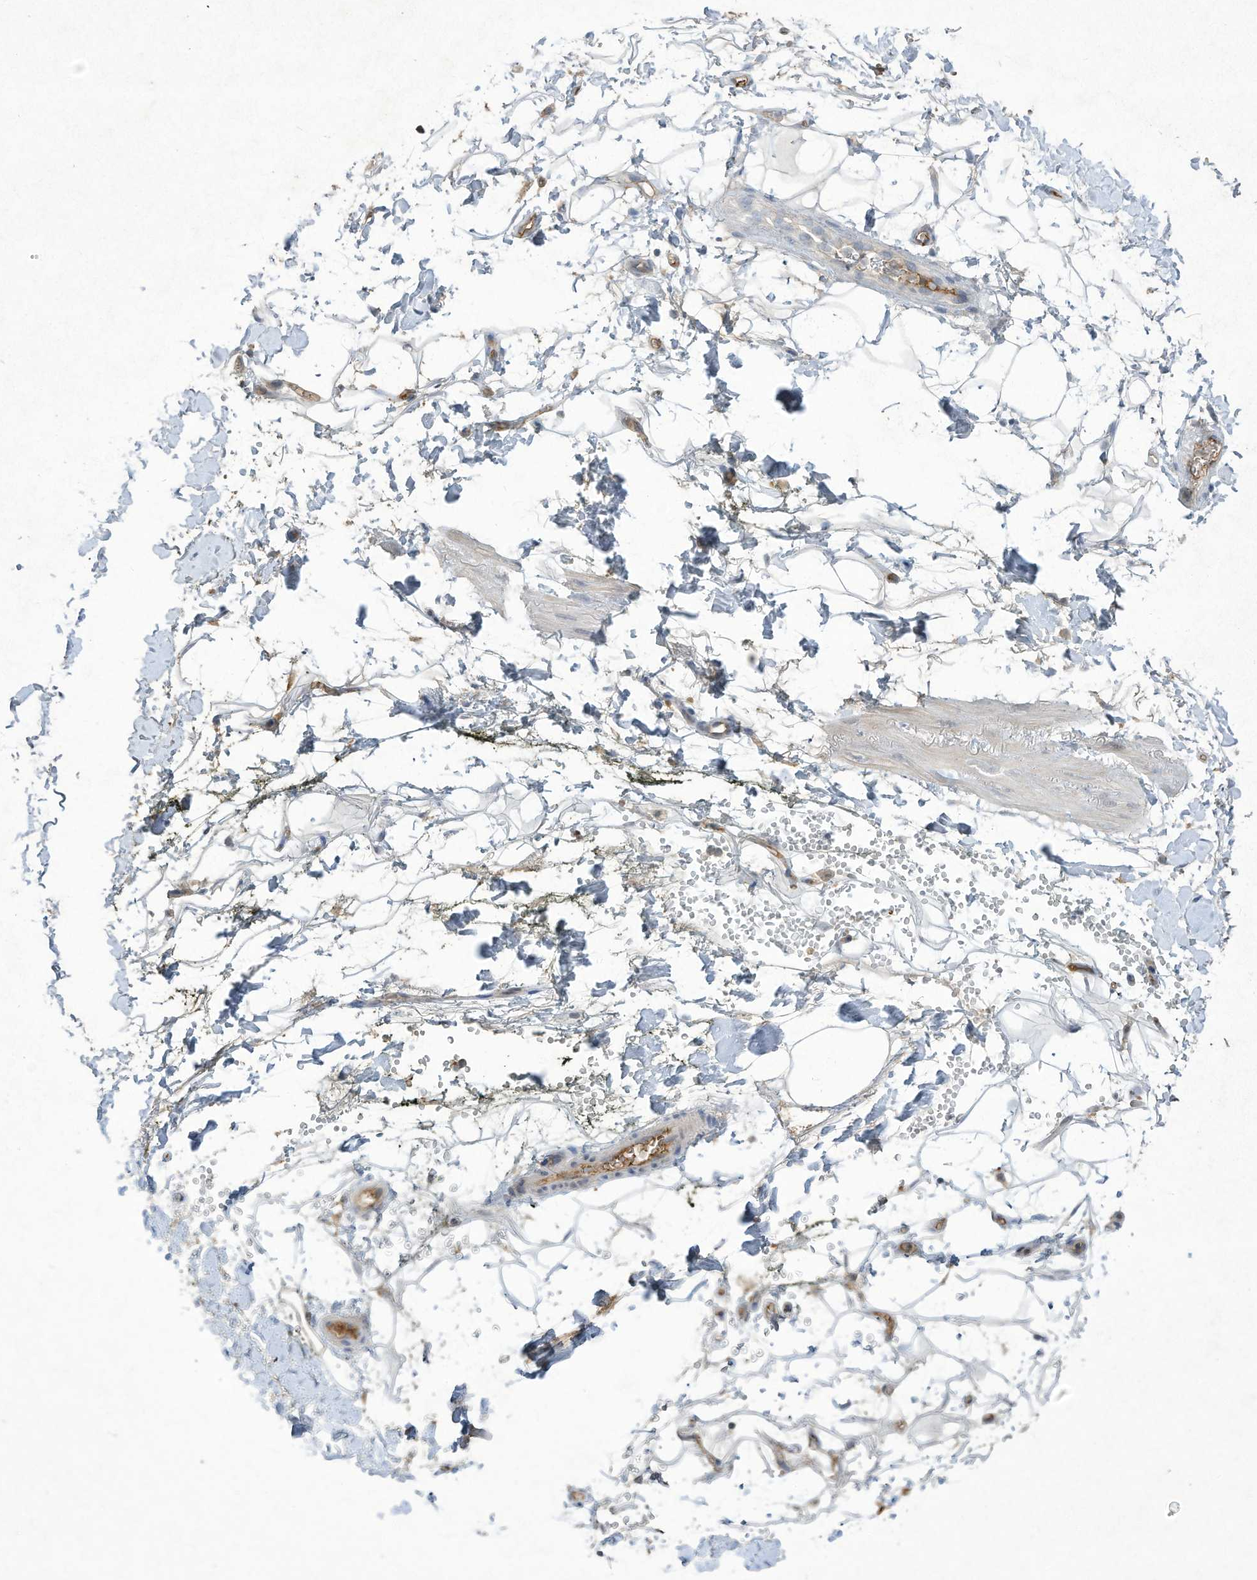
{"staining": {"intensity": "moderate", "quantity": "<25%", "location": "cytoplasmic/membranous"}, "tissue": "adipose tissue", "cell_type": "Adipocytes", "image_type": "normal", "snomed": [{"axis": "morphology", "description": "Normal tissue, NOS"}, {"axis": "morphology", "description": "Adenocarcinoma, NOS"}, {"axis": "topography", "description": "Pancreas"}, {"axis": "topography", "description": "Peripheral nerve tissue"}], "caption": "Immunohistochemistry (IHC) histopathology image of normal adipose tissue: adipose tissue stained using immunohistochemistry displays low levels of moderate protein expression localized specifically in the cytoplasmic/membranous of adipocytes, appearing as a cytoplasmic/membranous brown color.", "gene": "HAS3", "patient": {"sex": "male", "age": 59}}